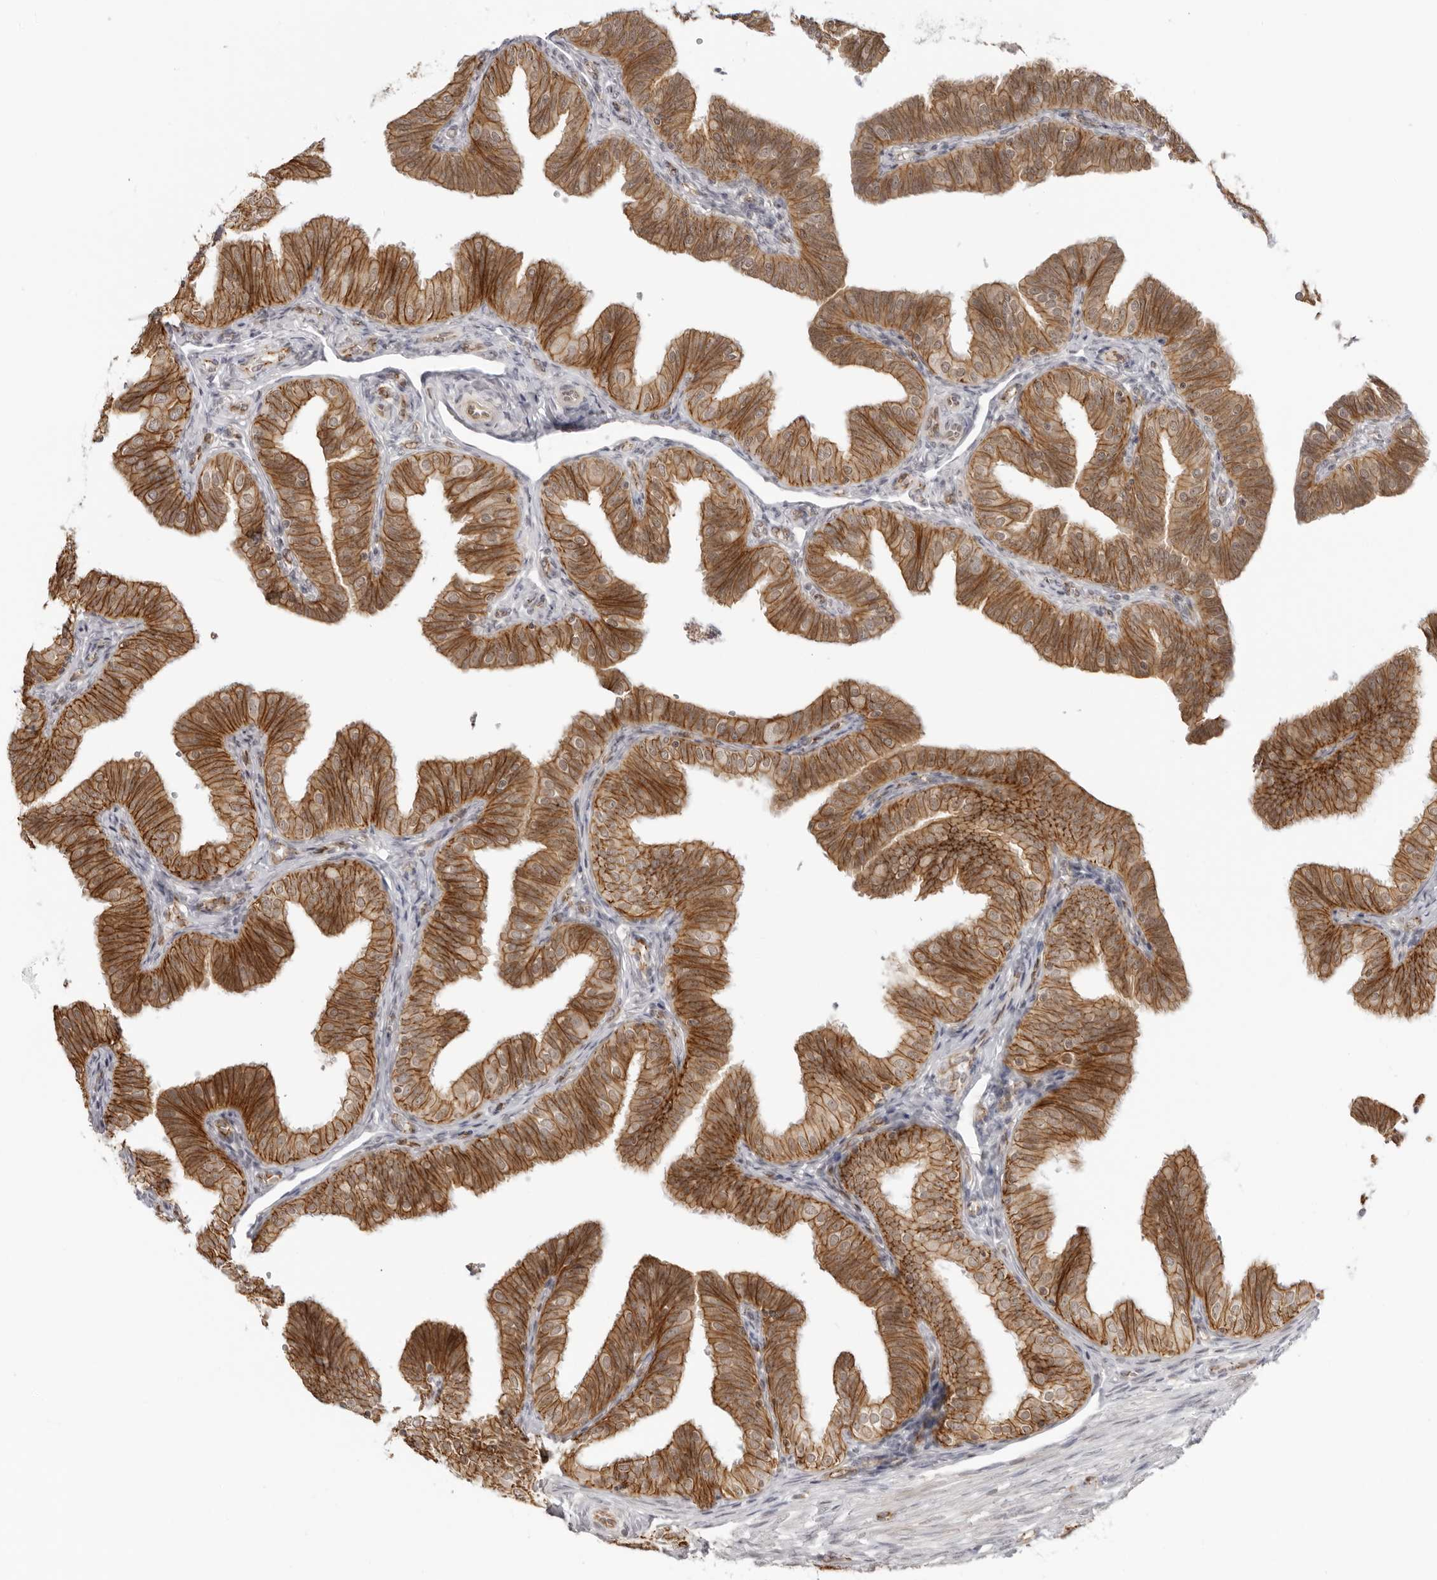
{"staining": {"intensity": "strong", "quantity": ">75%", "location": "cytoplasmic/membranous"}, "tissue": "fallopian tube", "cell_type": "Glandular cells", "image_type": "normal", "snomed": [{"axis": "morphology", "description": "Normal tissue, NOS"}, {"axis": "topography", "description": "Fallopian tube"}], "caption": "A brown stain labels strong cytoplasmic/membranous positivity of a protein in glandular cells of unremarkable fallopian tube. The staining was performed using DAB (3,3'-diaminobenzidine) to visualize the protein expression in brown, while the nuclei were stained in blue with hematoxylin (Magnification: 20x).", "gene": "TRAPPC3", "patient": {"sex": "female", "age": 35}}